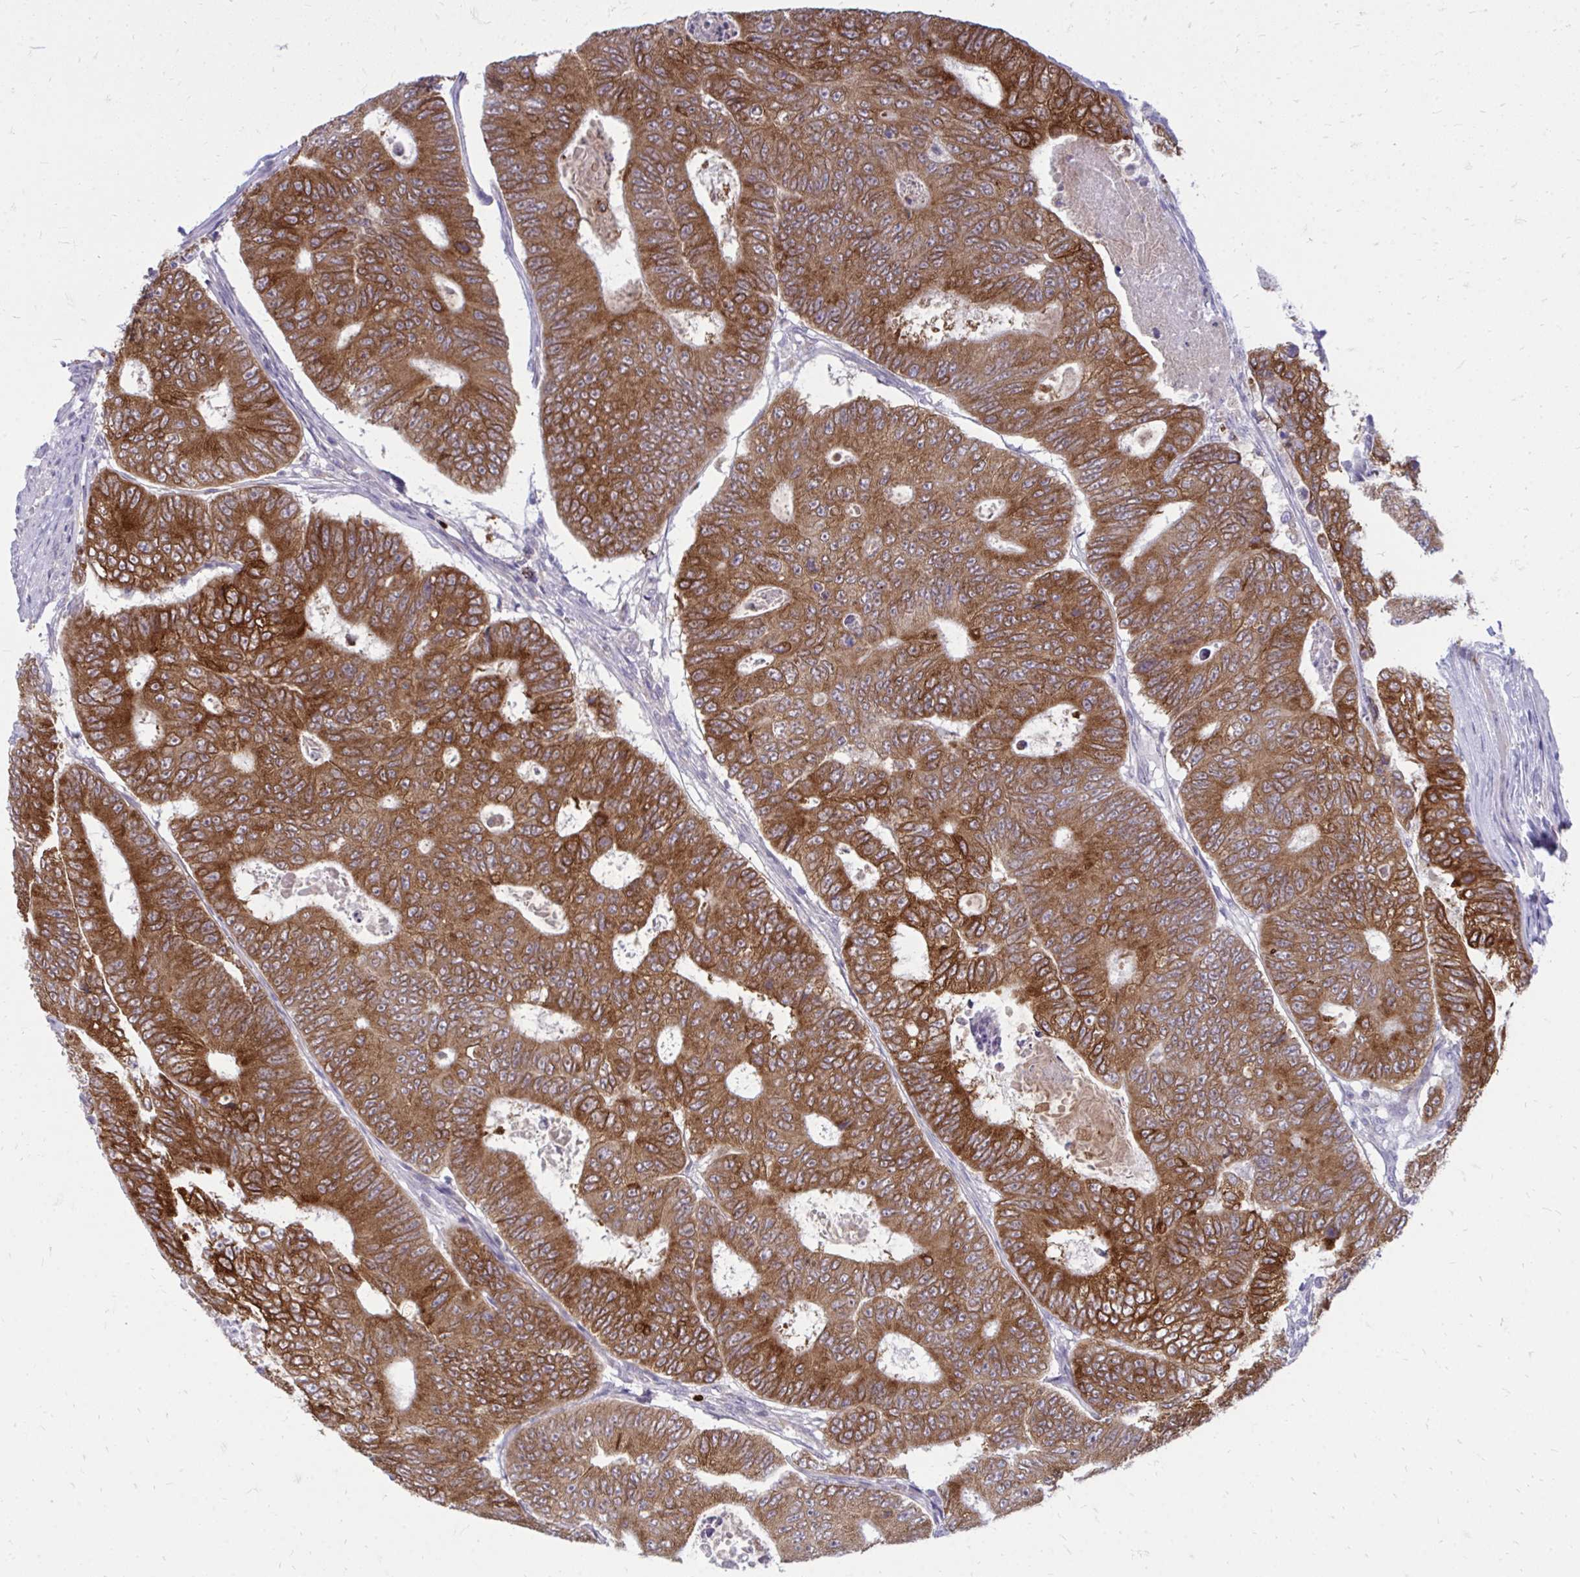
{"staining": {"intensity": "strong", "quantity": ">75%", "location": "cytoplasmic/membranous"}, "tissue": "colorectal cancer", "cell_type": "Tumor cells", "image_type": "cancer", "snomed": [{"axis": "morphology", "description": "Adenocarcinoma, NOS"}, {"axis": "topography", "description": "Colon"}], "caption": "Human adenocarcinoma (colorectal) stained with a protein marker exhibits strong staining in tumor cells.", "gene": "ACSL5", "patient": {"sex": "female", "age": 48}}